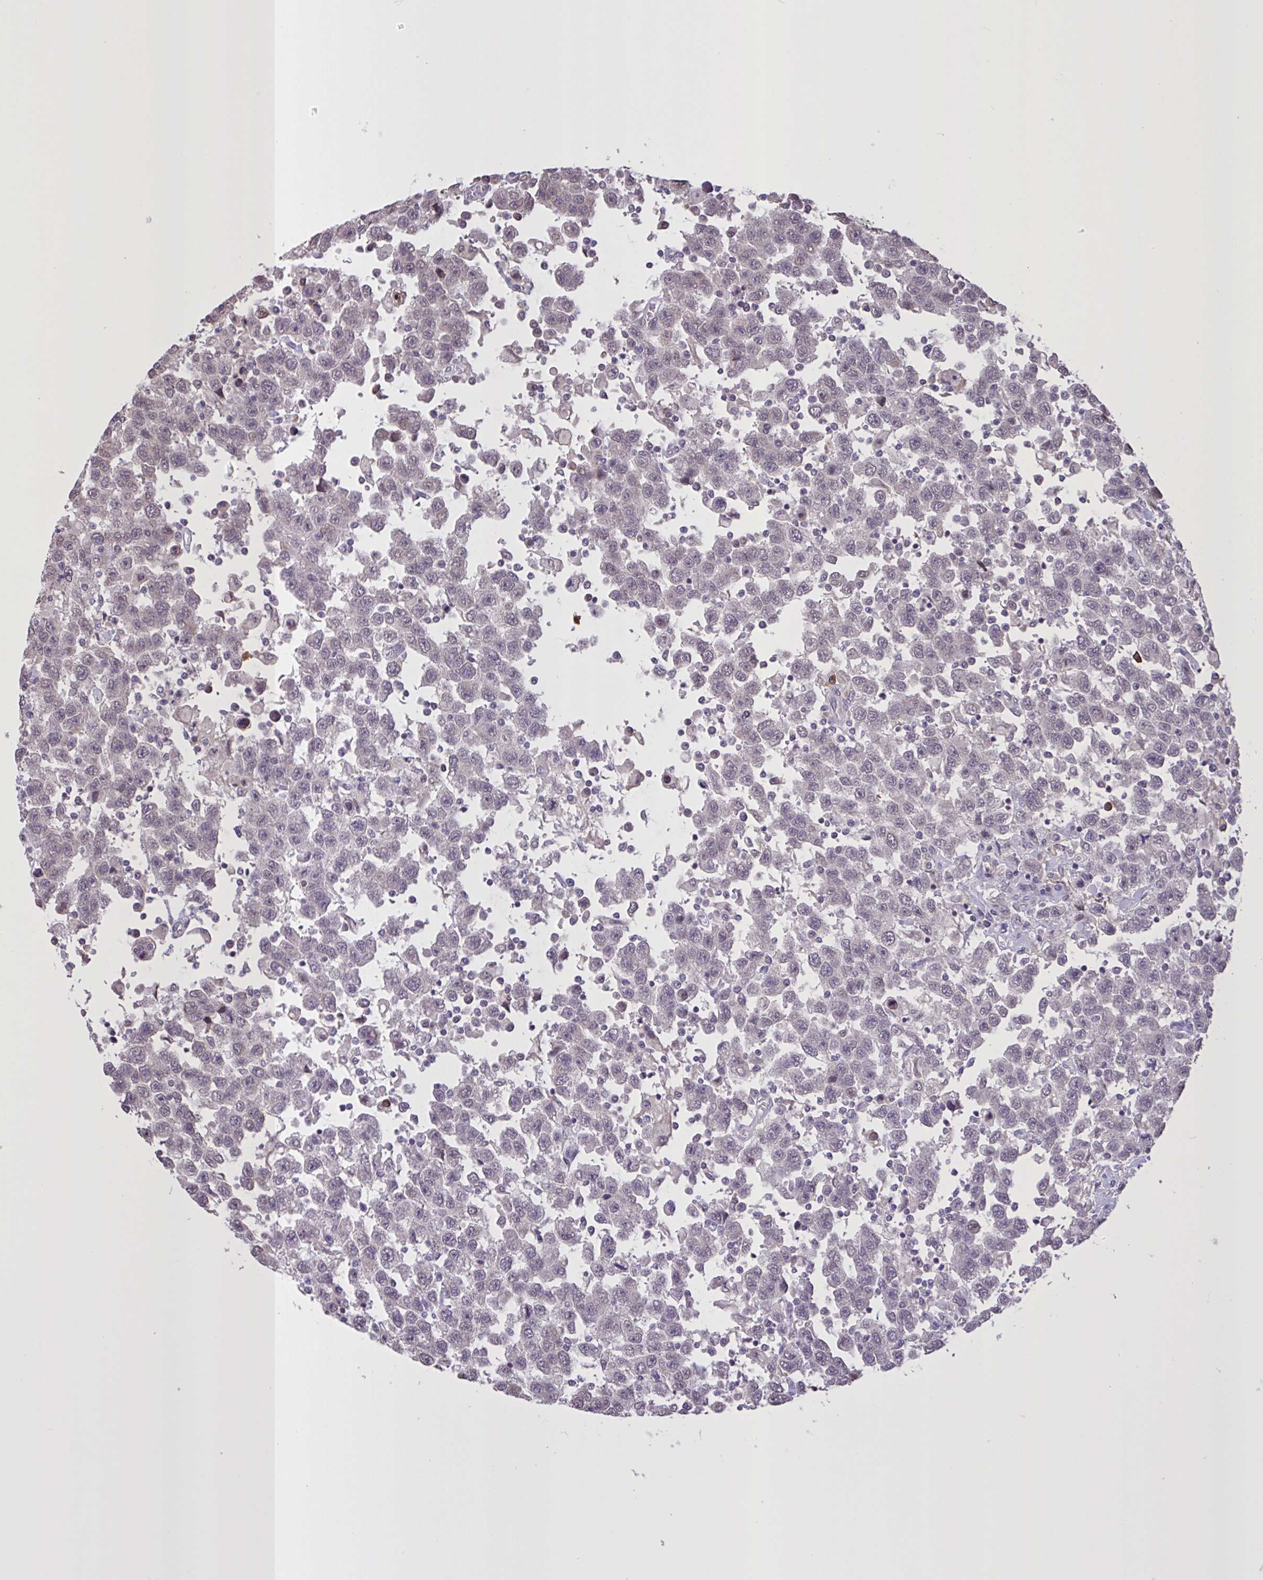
{"staining": {"intensity": "weak", "quantity": "<25%", "location": "nuclear"}, "tissue": "testis cancer", "cell_type": "Tumor cells", "image_type": "cancer", "snomed": [{"axis": "morphology", "description": "Seminoma, NOS"}, {"axis": "topography", "description": "Testis"}], "caption": "Testis cancer (seminoma) stained for a protein using IHC reveals no expression tumor cells.", "gene": "MRGPRX2", "patient": {"sex": "male", "age": 41}}